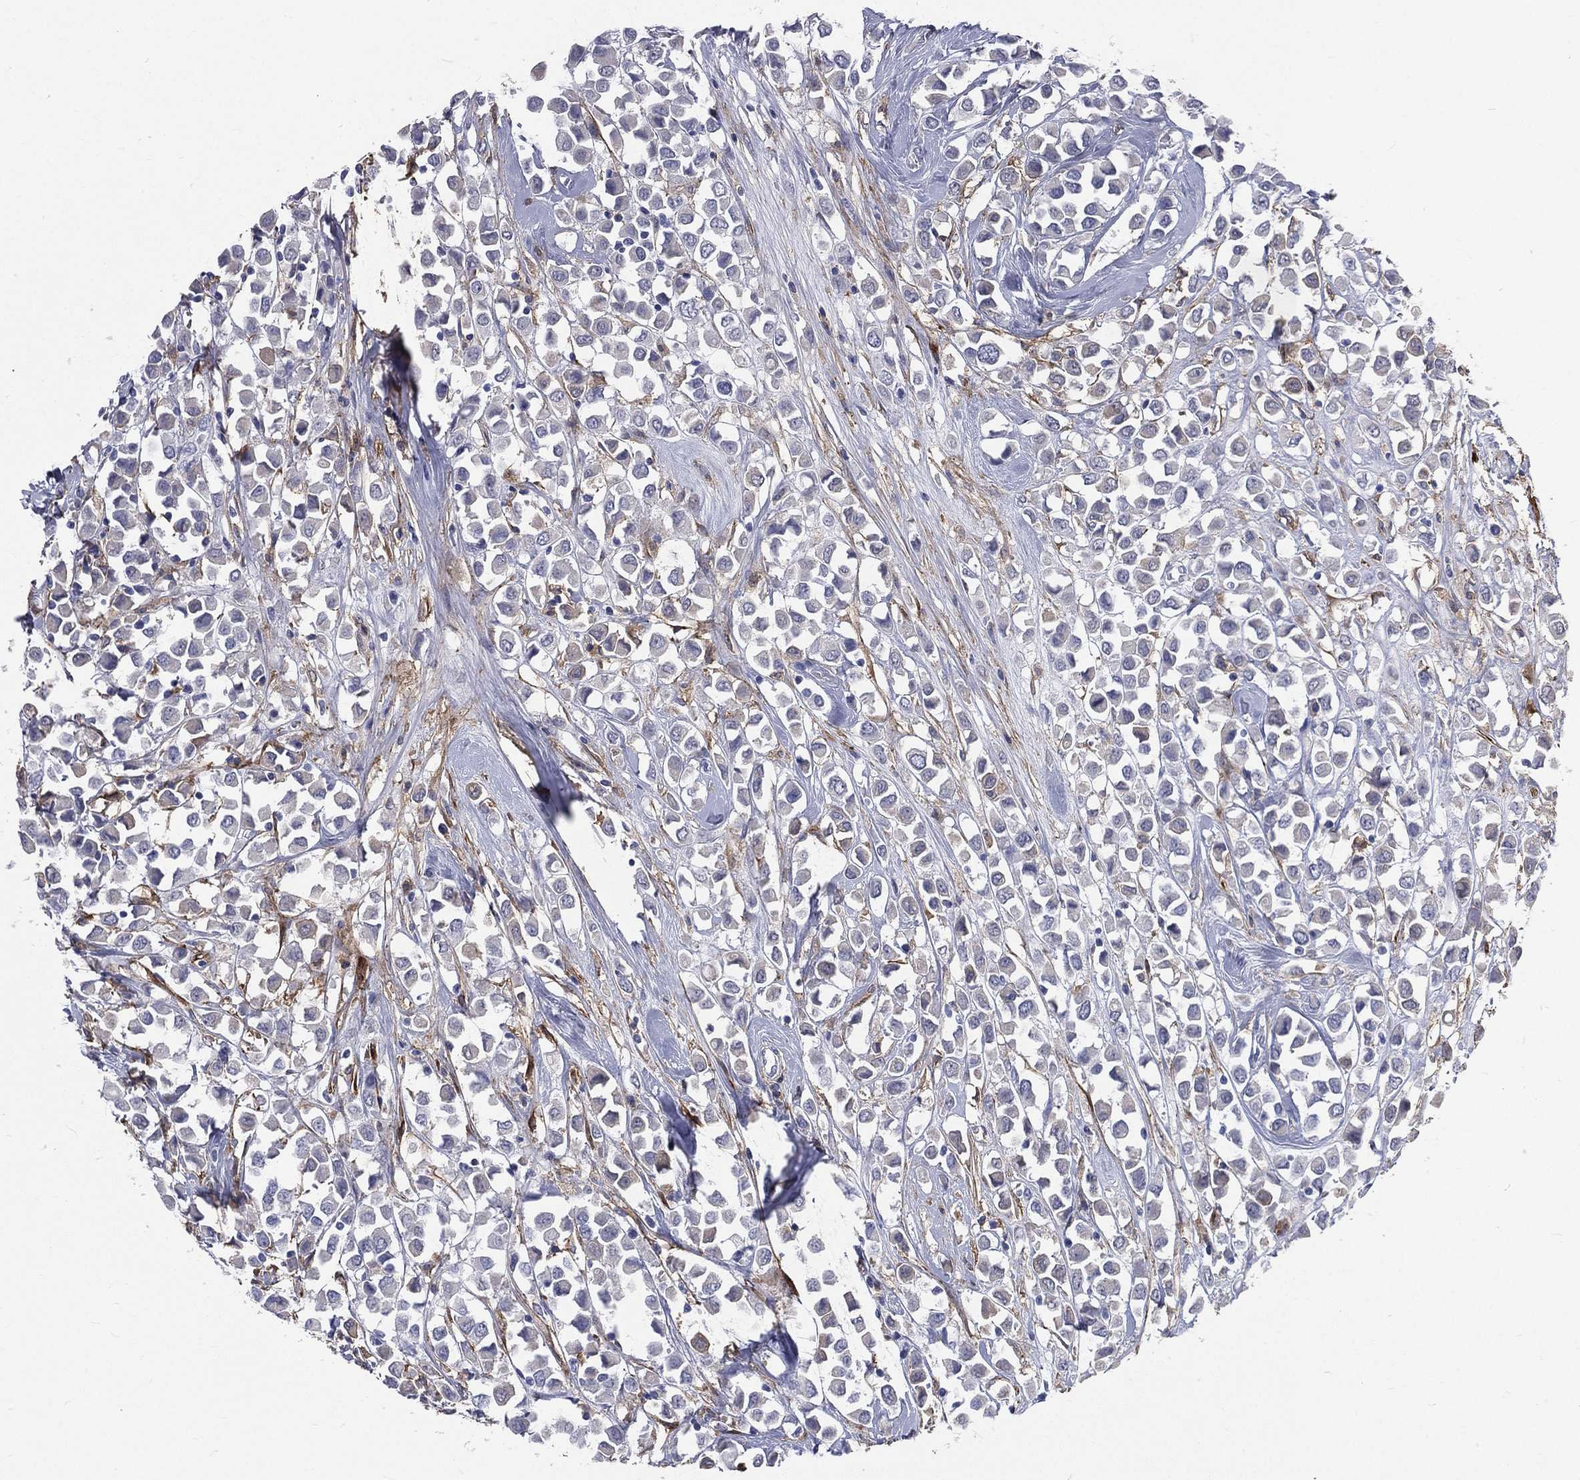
{"staining": {"intensity": "negative", "quantity": "none", "location": "none"}, "tissue": "breast cancer", "cell_type": "Tumor cells", "image_type": "cancer", "snomed": [{"axis": "morphology", "description": "Duct carcinoma"}, {"axis": "topography", "description": "Breast"}], "caption": "This is an IHC image of breast cancer (intraductal carcinoma). There is no positivity in tumor cells.", "gene": "BASP1", "patient": {"sex": "female", "age": 61}}